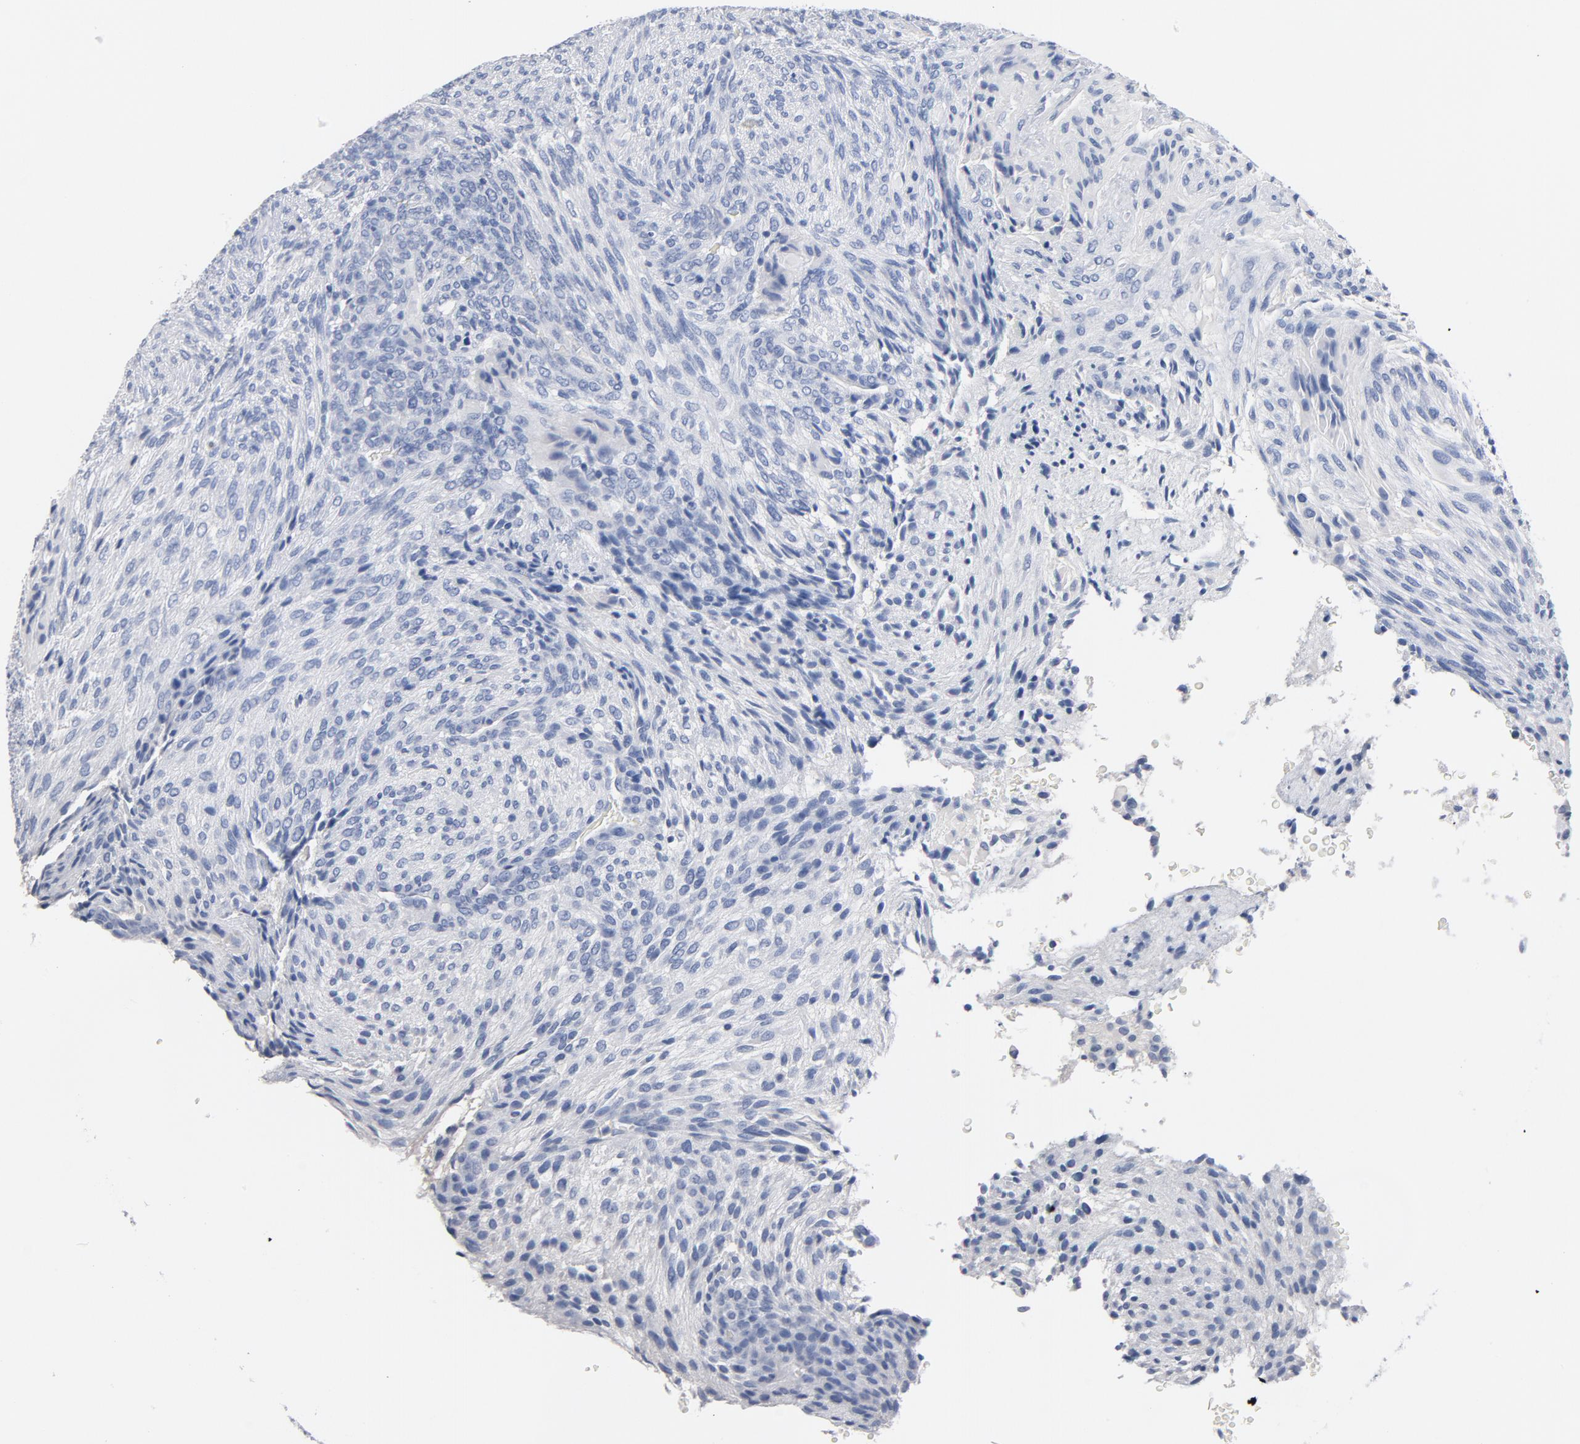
{"staining": {"intensity": "negative", "quantity": "none", "location": "none"}, "tissue": "glioma", "cell_type": "Tumor cells", "image_type": "cancer", "snomed": [{"axis": "morphology", "description": "Glioma, malignant, High grade"}, {"axis": "topography", "description": "Cerebral cortex"}], "caption": "A high-resolution histopathology image shows IHC staining of high-grade glioma (malignant), which displays no significant expression in tumor cells.", "gene": "ZCCHC13", "patient": {"sex": "female", "age": 55}}